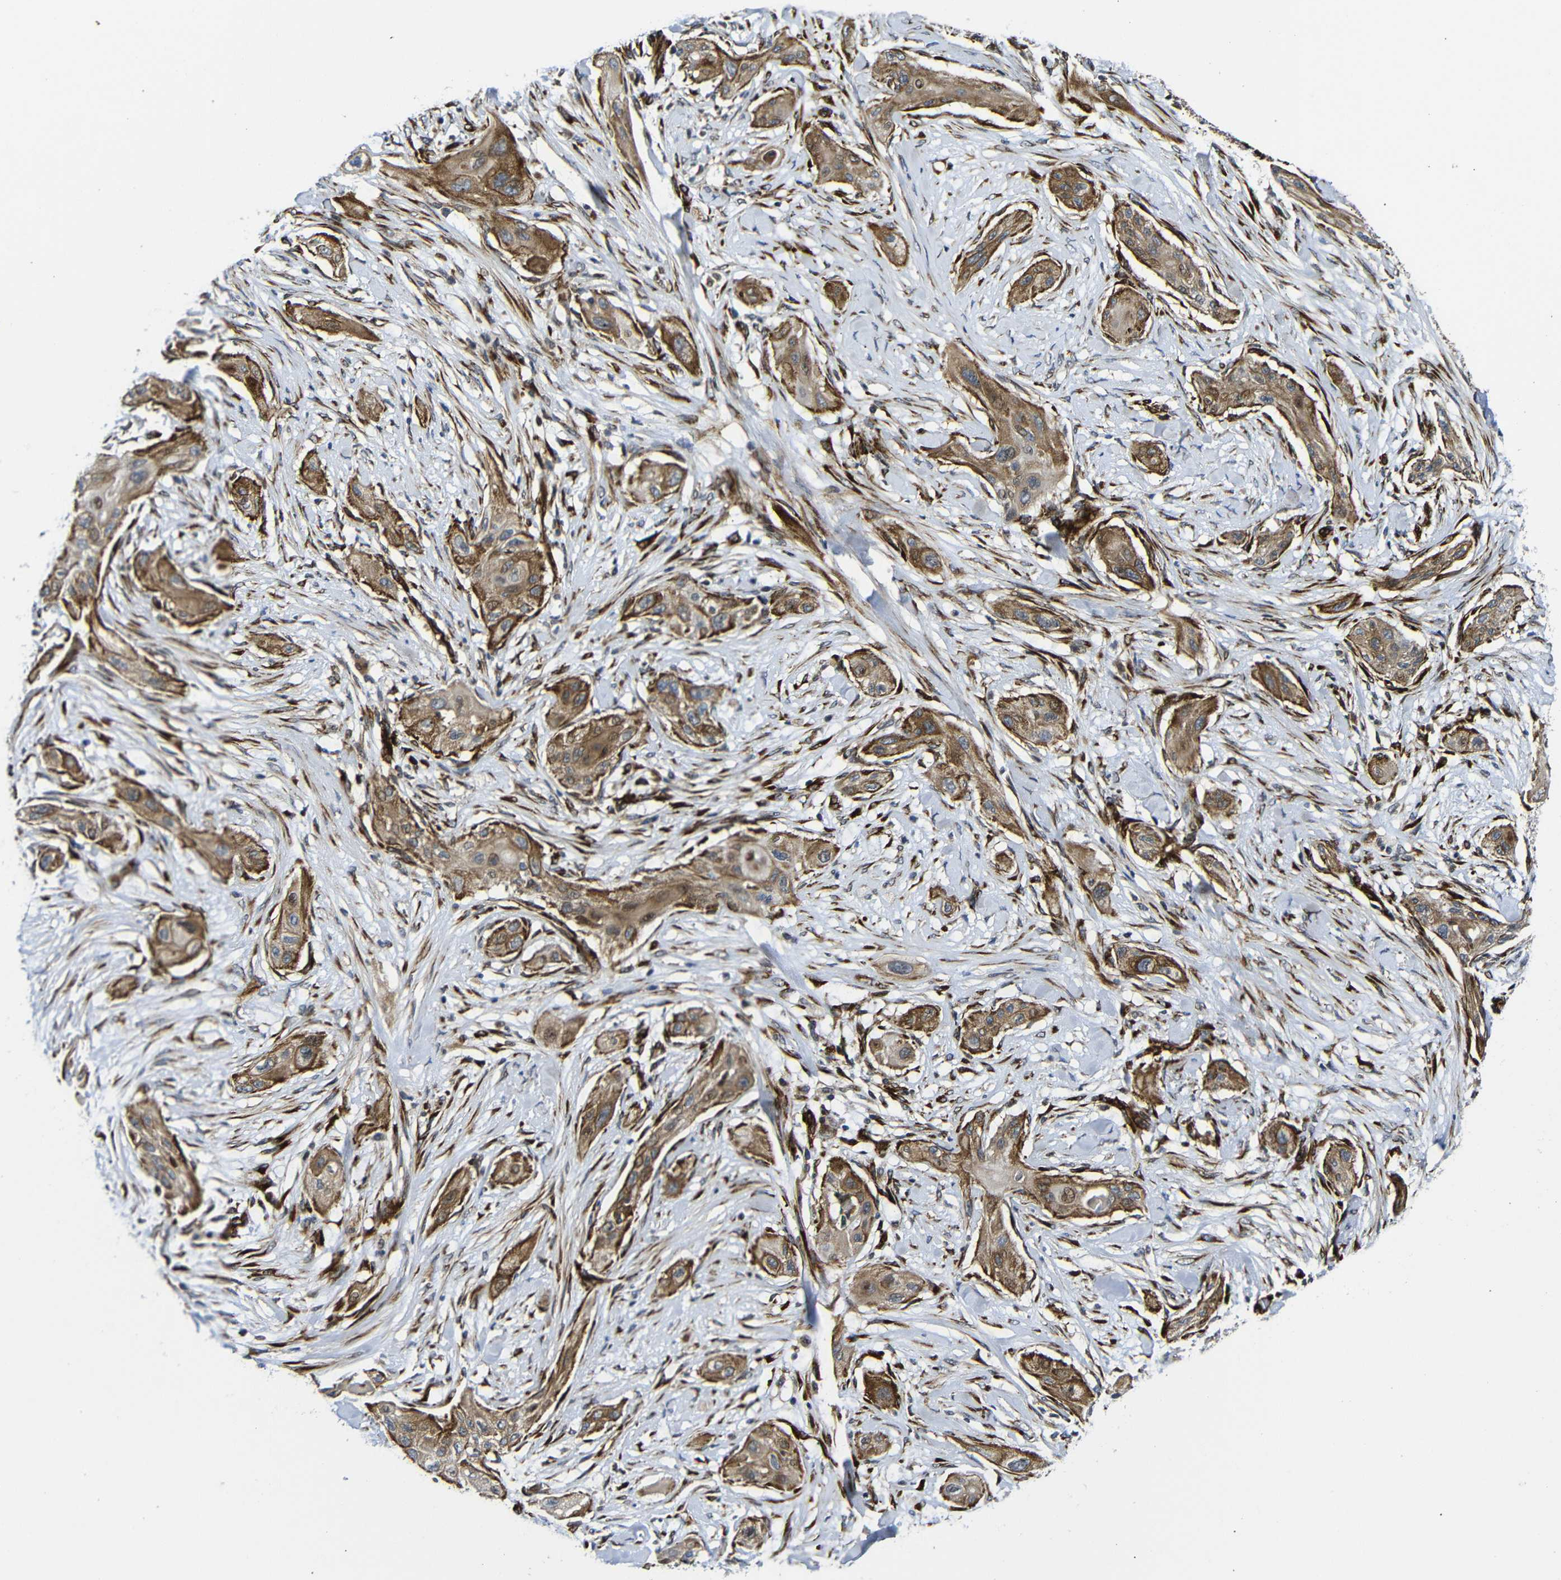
{"staining": {"intensity": "moderate", "quantity": ">75%", "location": "cytoplasmic/membranous"}, "tissue": "lung cancer", "cell_type": "Tumor cells", "image_type": "cancer", "snomed": [{"axis": "morphology", "description": "Squamous cell carcinoma, NOS"}, {"axis": "topography", "description": "Lung"}], "caption": "A brown stain highlights moderate cytoplasmic/membranous positivity of a protein in human squamous cell carcinoma (lung) tumor cells.", "gene": "PARP14", "patient": {"sex": "female", "age": 47}}